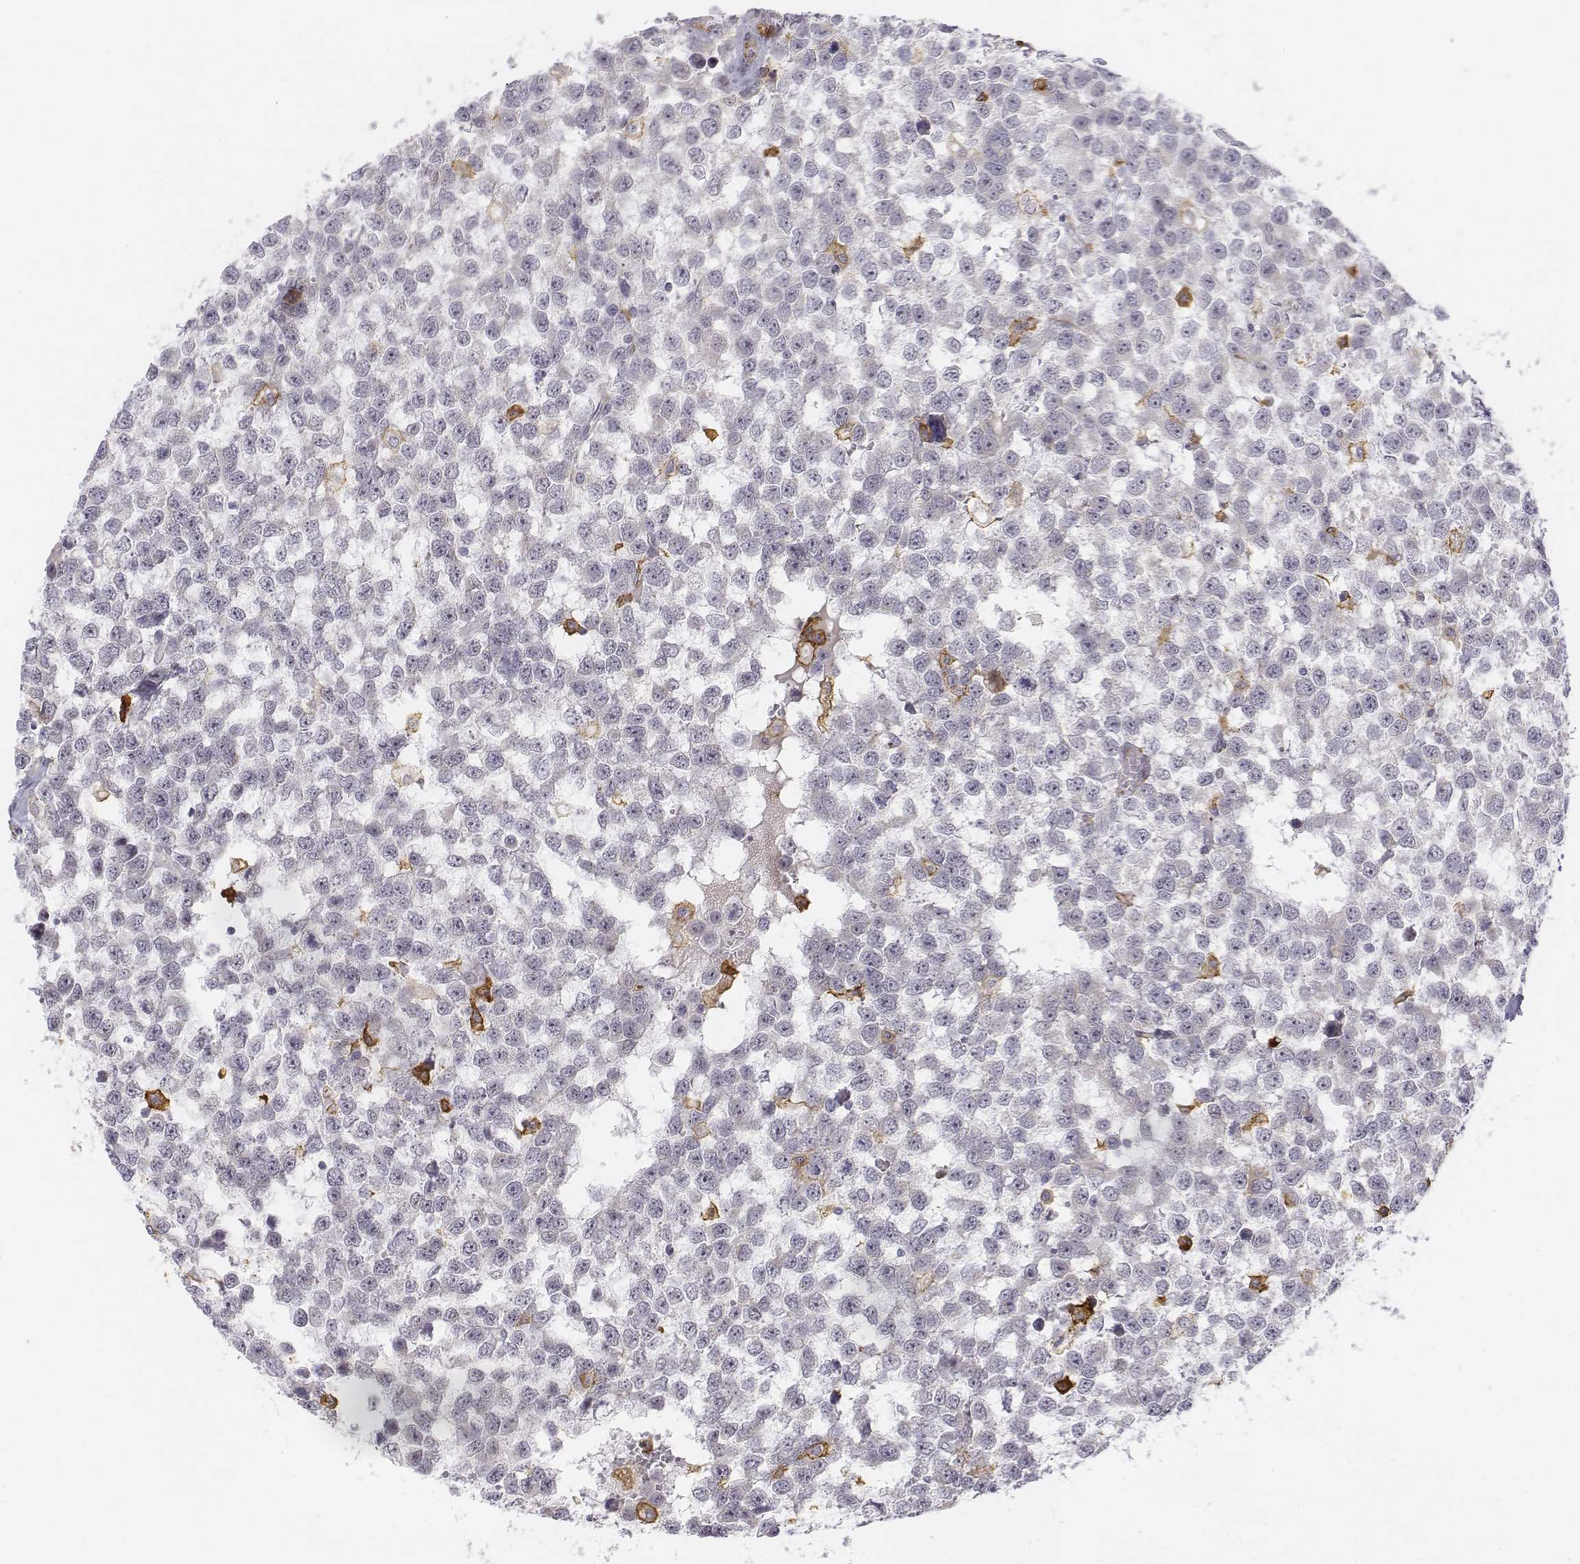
{"staining": {"intensity": "negative", "quantity": "none", "location": "none"}, "tissue": "testis cancer", "cell_type": "Tumor cells", "image_type": "cancer", "snomed": [{"axis": "morphology", "description": "Normal tissue, NOS"}, {"axis": "morphology", "description": "Seminoma, NOS"}, {"axis": "topography", "description": "Testis"}, {"axis": "topography", "description": "Epididymis"}], "caption": "The histopathology image exhibits no significant staining in tumor cells of testis seminoma.", "gene": "CD14", "patient": {"sex": "male", "age": 34}}